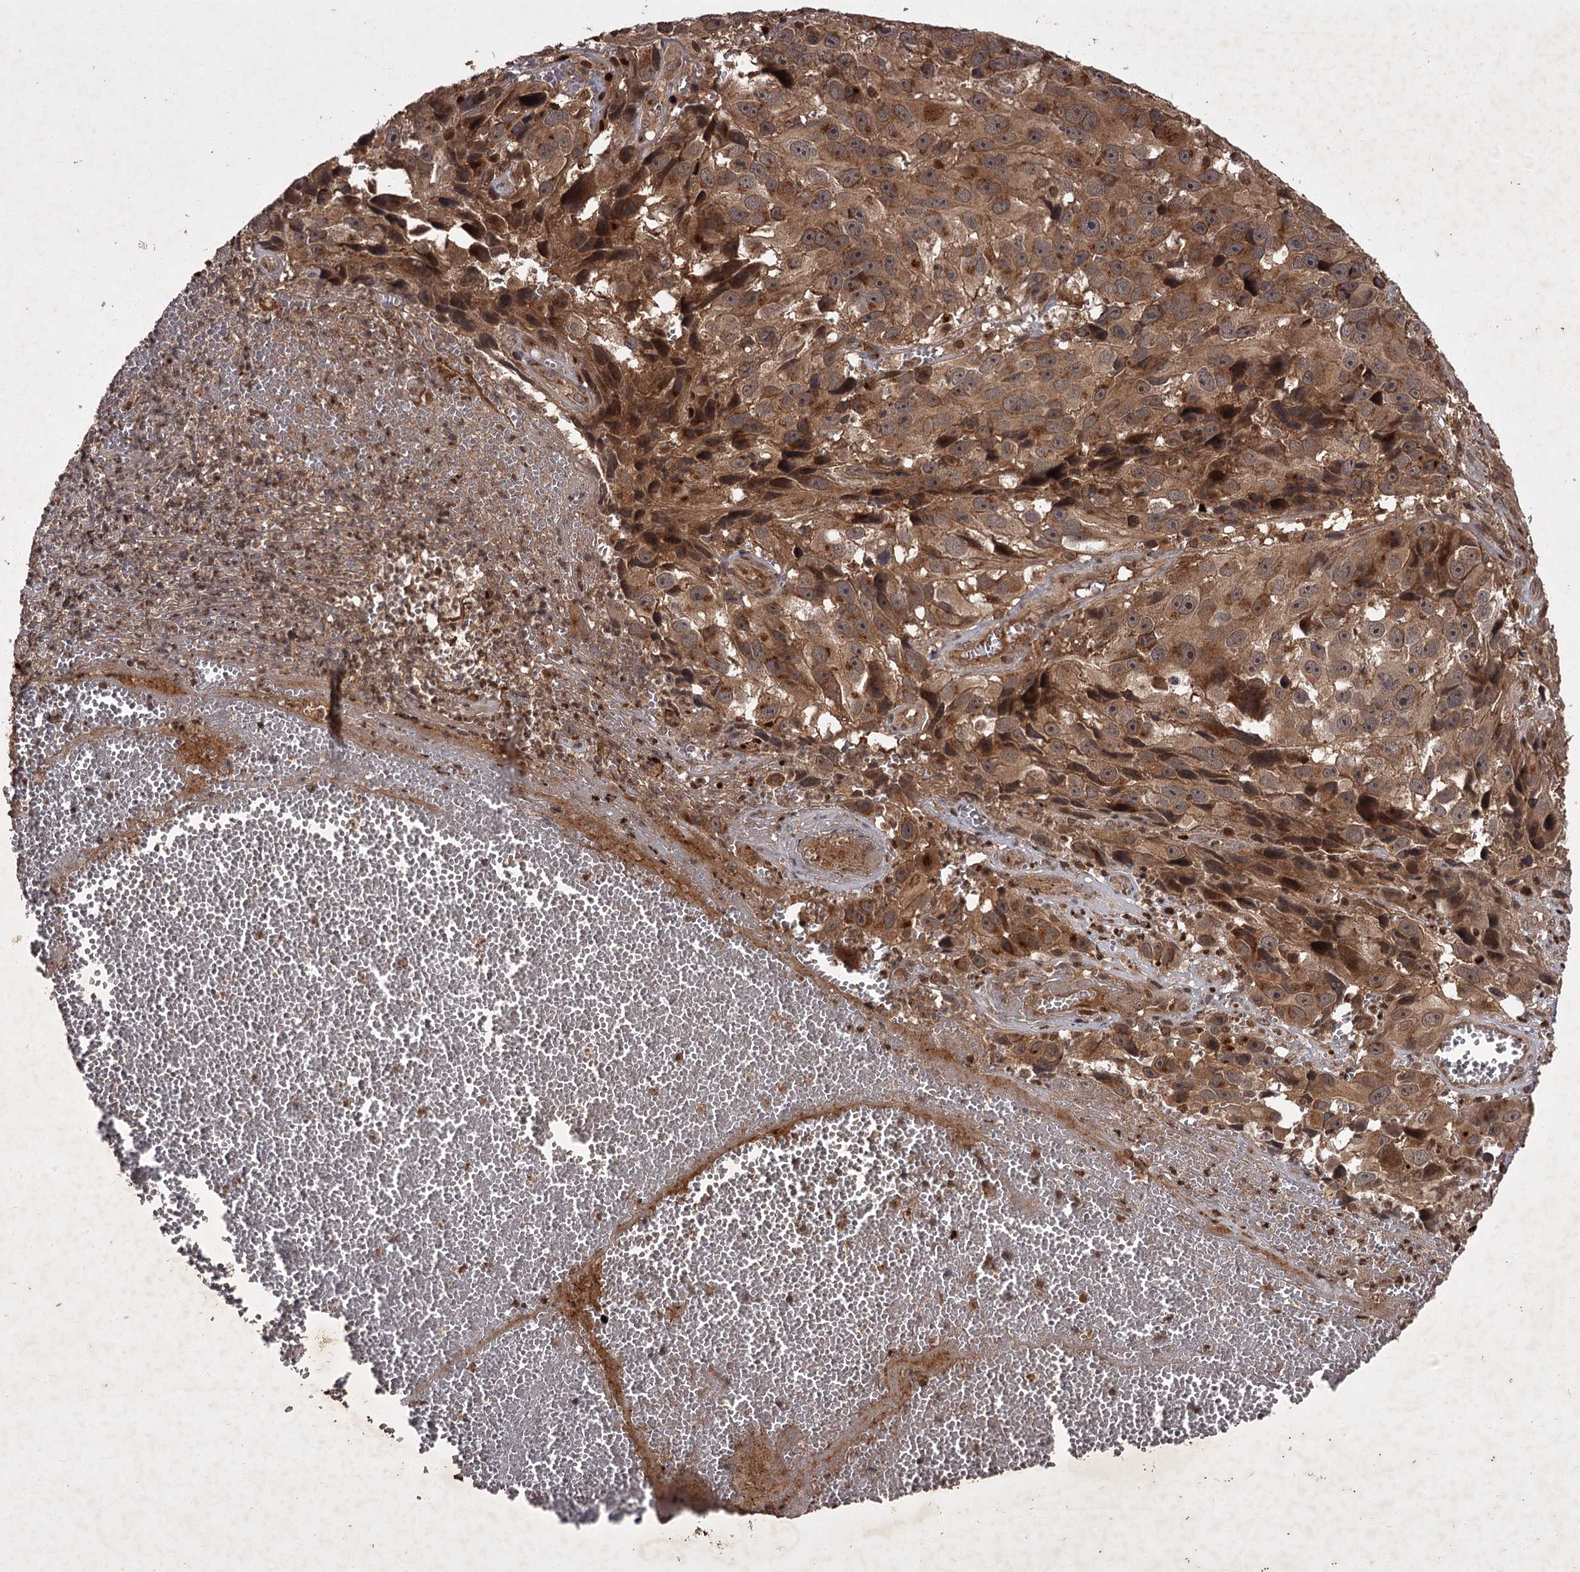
{"staining": {"intensity": "moderate", "quantity": ">75%", "location": "cytoplasmic/membranous"}, "tissue": "melanoma", "cell_type": "Tumor cells", "image_type": "cancer", "snomed": [{"axis": "morphology", "description": "Malignant melanoma, NOS"}, {"axis": "topography", "description": "Skin"}], "caption": "Immunohistochemical staining of melanoma displays moderate cytoplasmic/membranous protein expression in approximately >75% of tumor cells.", "gene": "TBC1D23", "patient": {"sex": "male", "age": 84}}